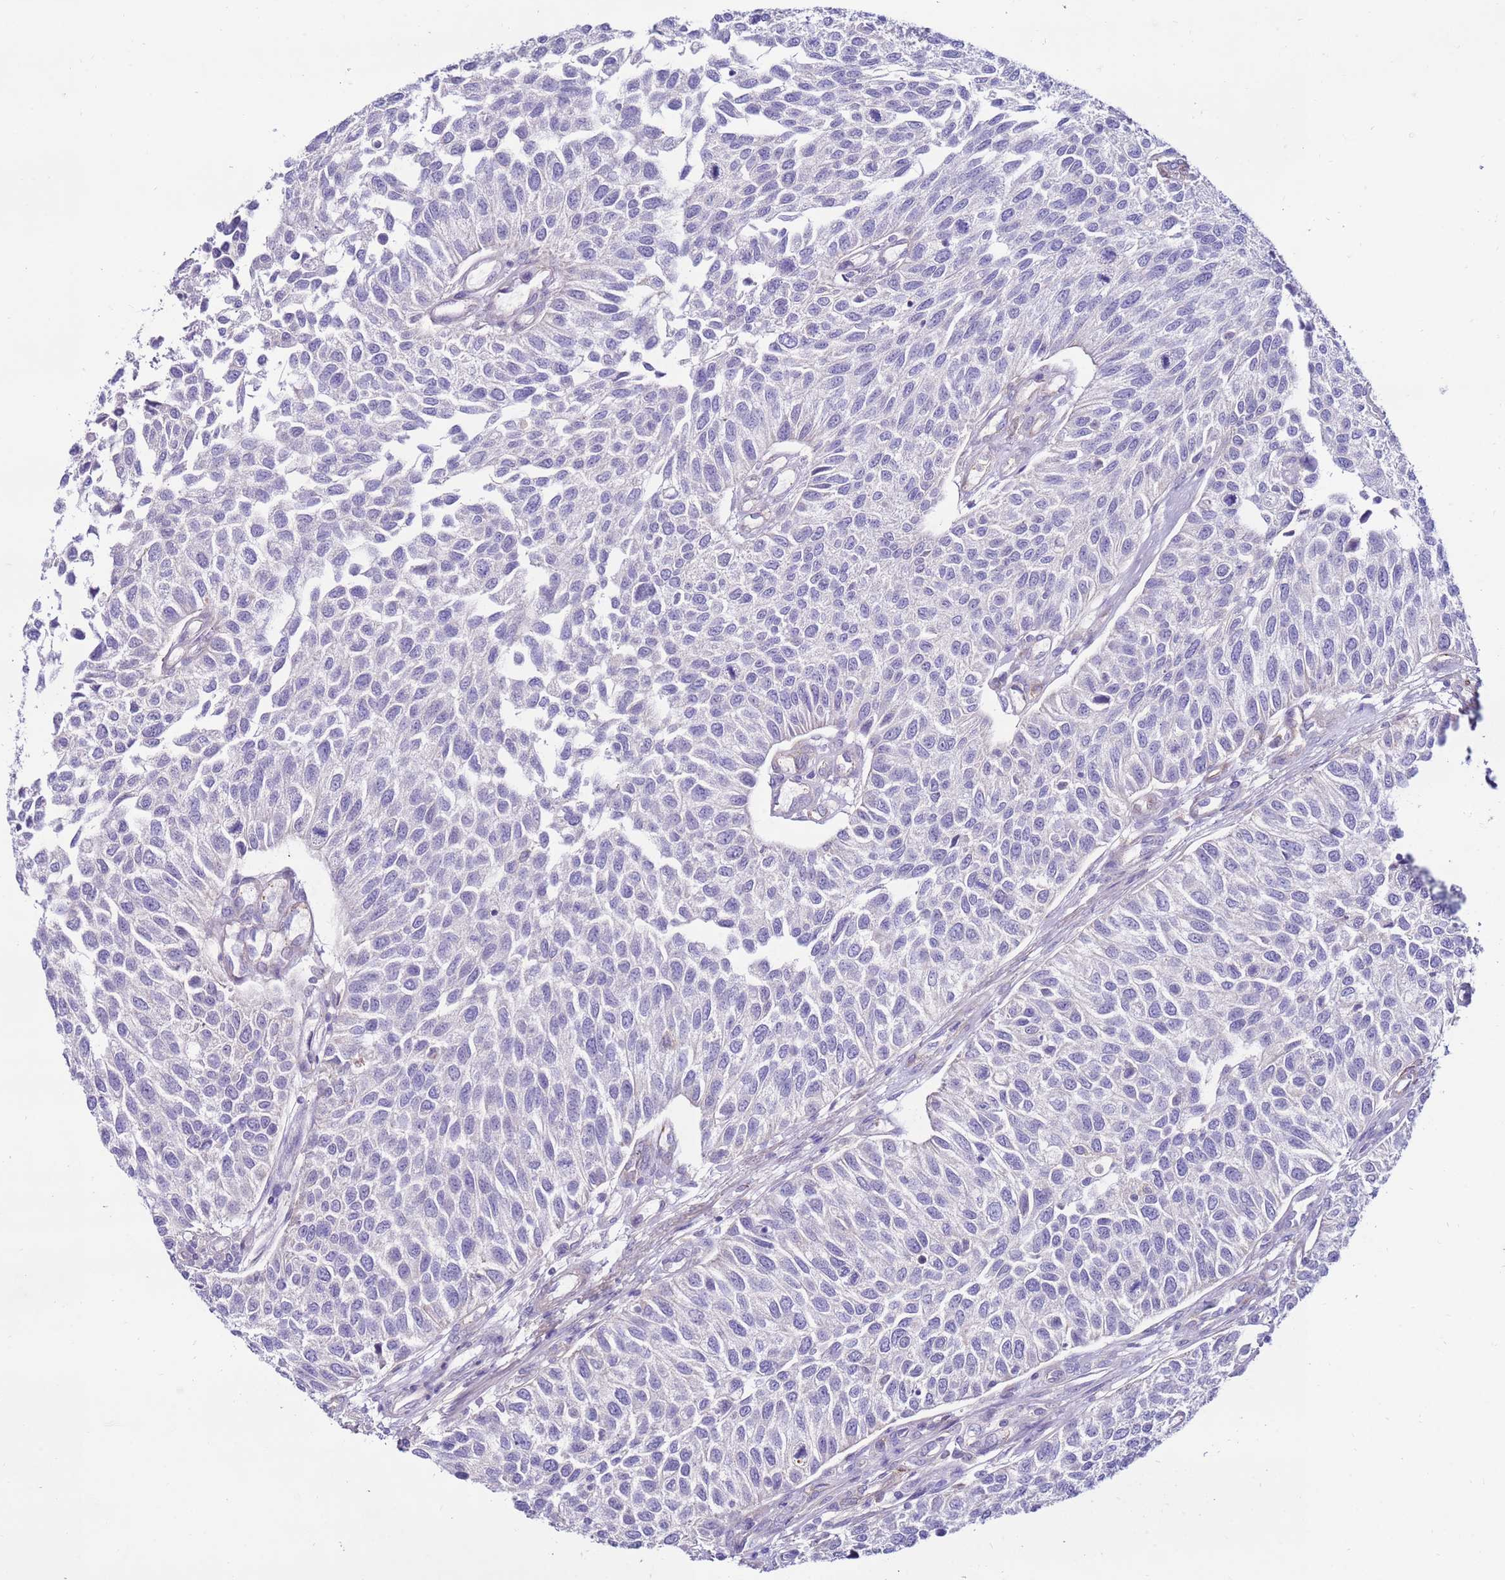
{"staining": {"intensity": "negative", "quantity": "none", "location": "none"}, "tissue": "urothelial cancer", "cell_type": "Tumor cells", "image_type": "cancer", "snomed": [{"axis": "morphology", "description": "Urothelial carcinoma, NOS"}, {"axis": "topography", "description": "Urinary bladder"}], "caption": "High power microscopy photomicrograph of an immunohistochemistry image of transitional cell carcinoma, revealing no significant expression in tumor cells. (DAB immunohistochemistry (IHC) with hematoxylin counter stain).", "gene": "CLEC4M", "patient": {"sex": "male", "age": 55}}